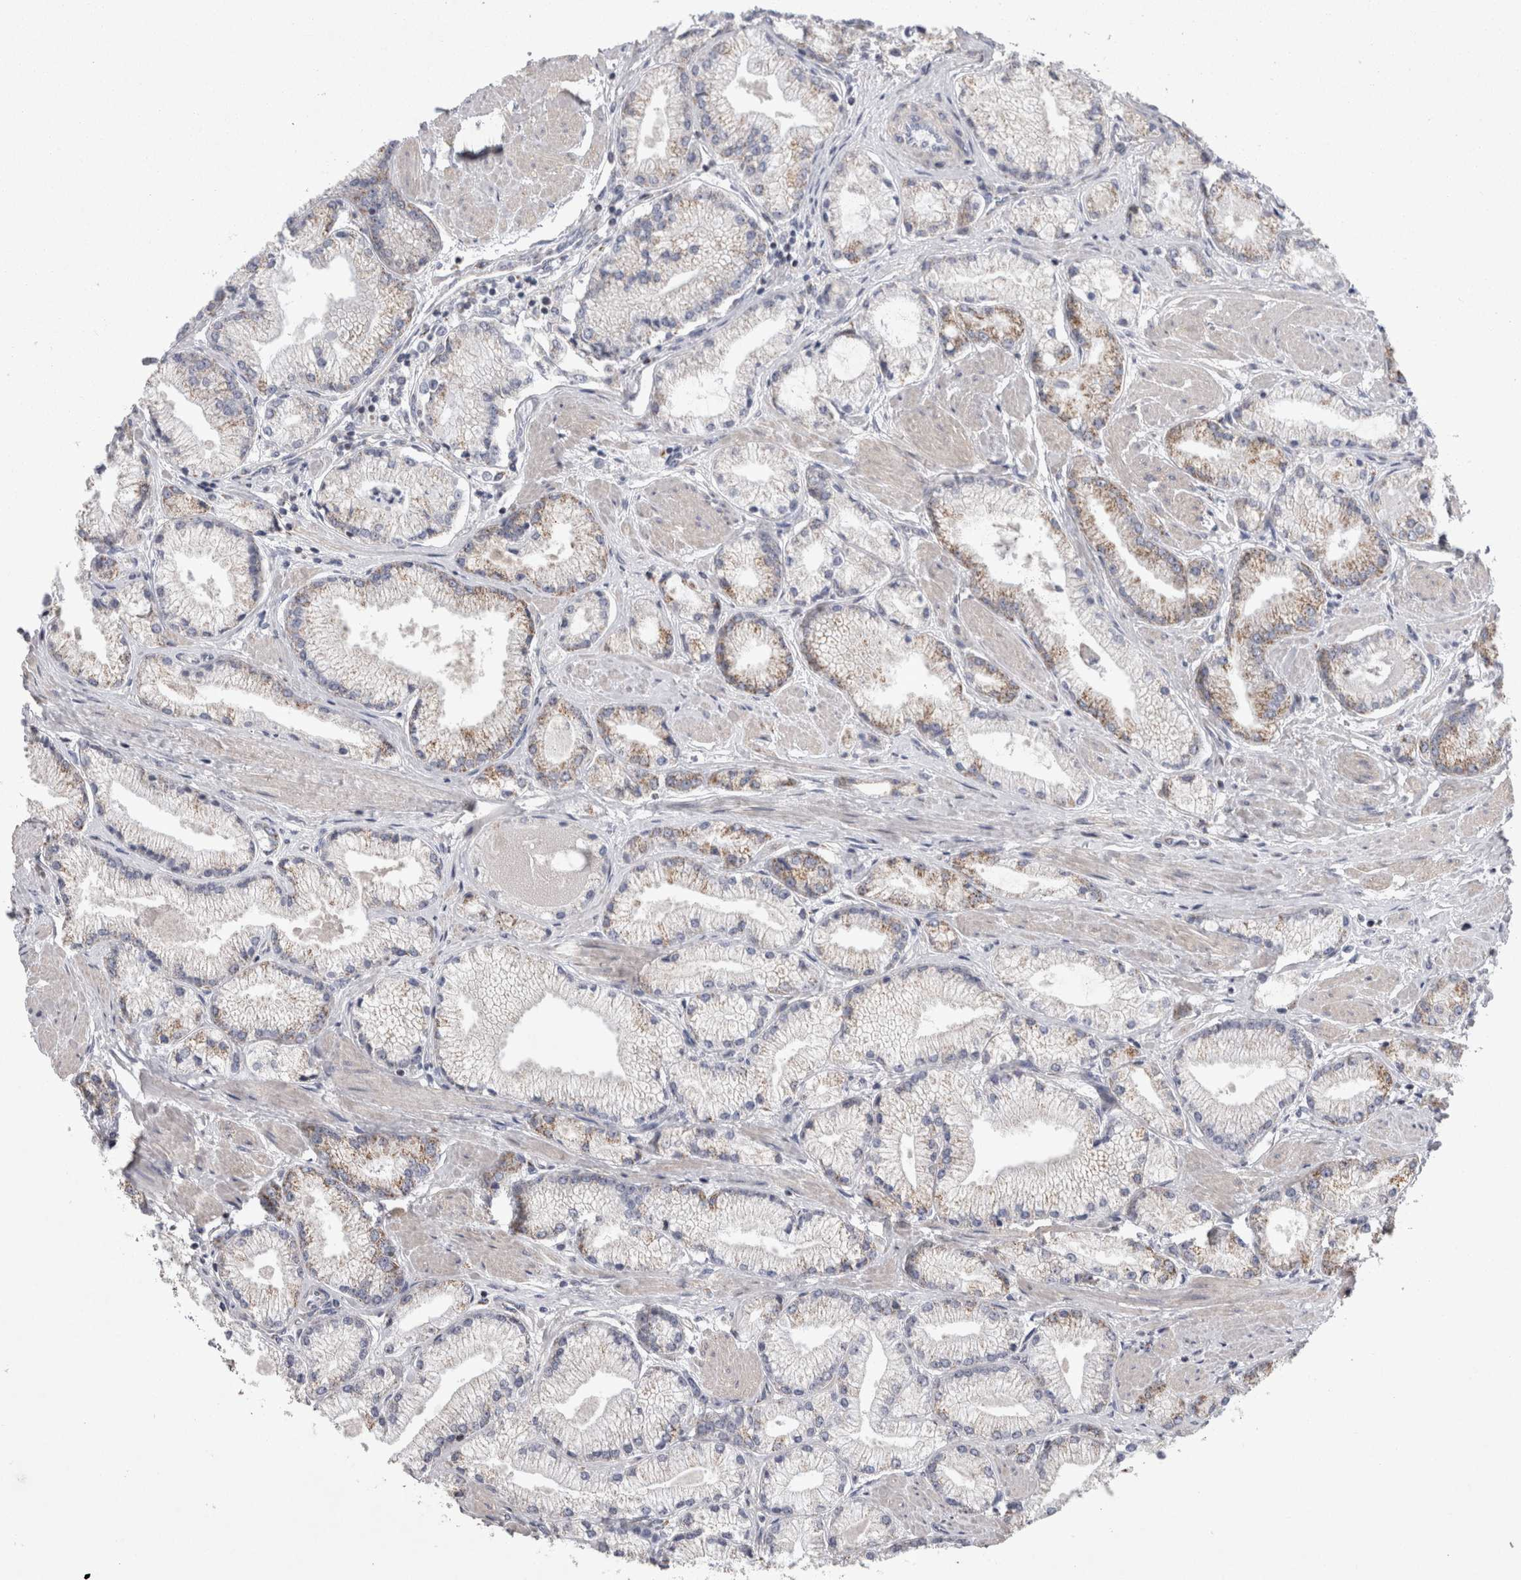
{"staining": {"intensity": "moderate", "quantity": "25%-75%", "location": "cytoplasmic/membranous"}, "tissue": "prostate cancer", "cell_type": "Tumor cells", "image_type": "cancer", "snomed": [{"axis": "morphology", "description": "Adenocarcinoma, High grade"}, {"axis": "topography", "description": "Prostate"}], "caption": "Prostate cancer stained for a protein displays moderate cytoplasmic/membranous positivity in tumor cells. Nuclei are stained in blue.", "gene": "HDHD3", "patient": {"sex": "male", "age": 50}}